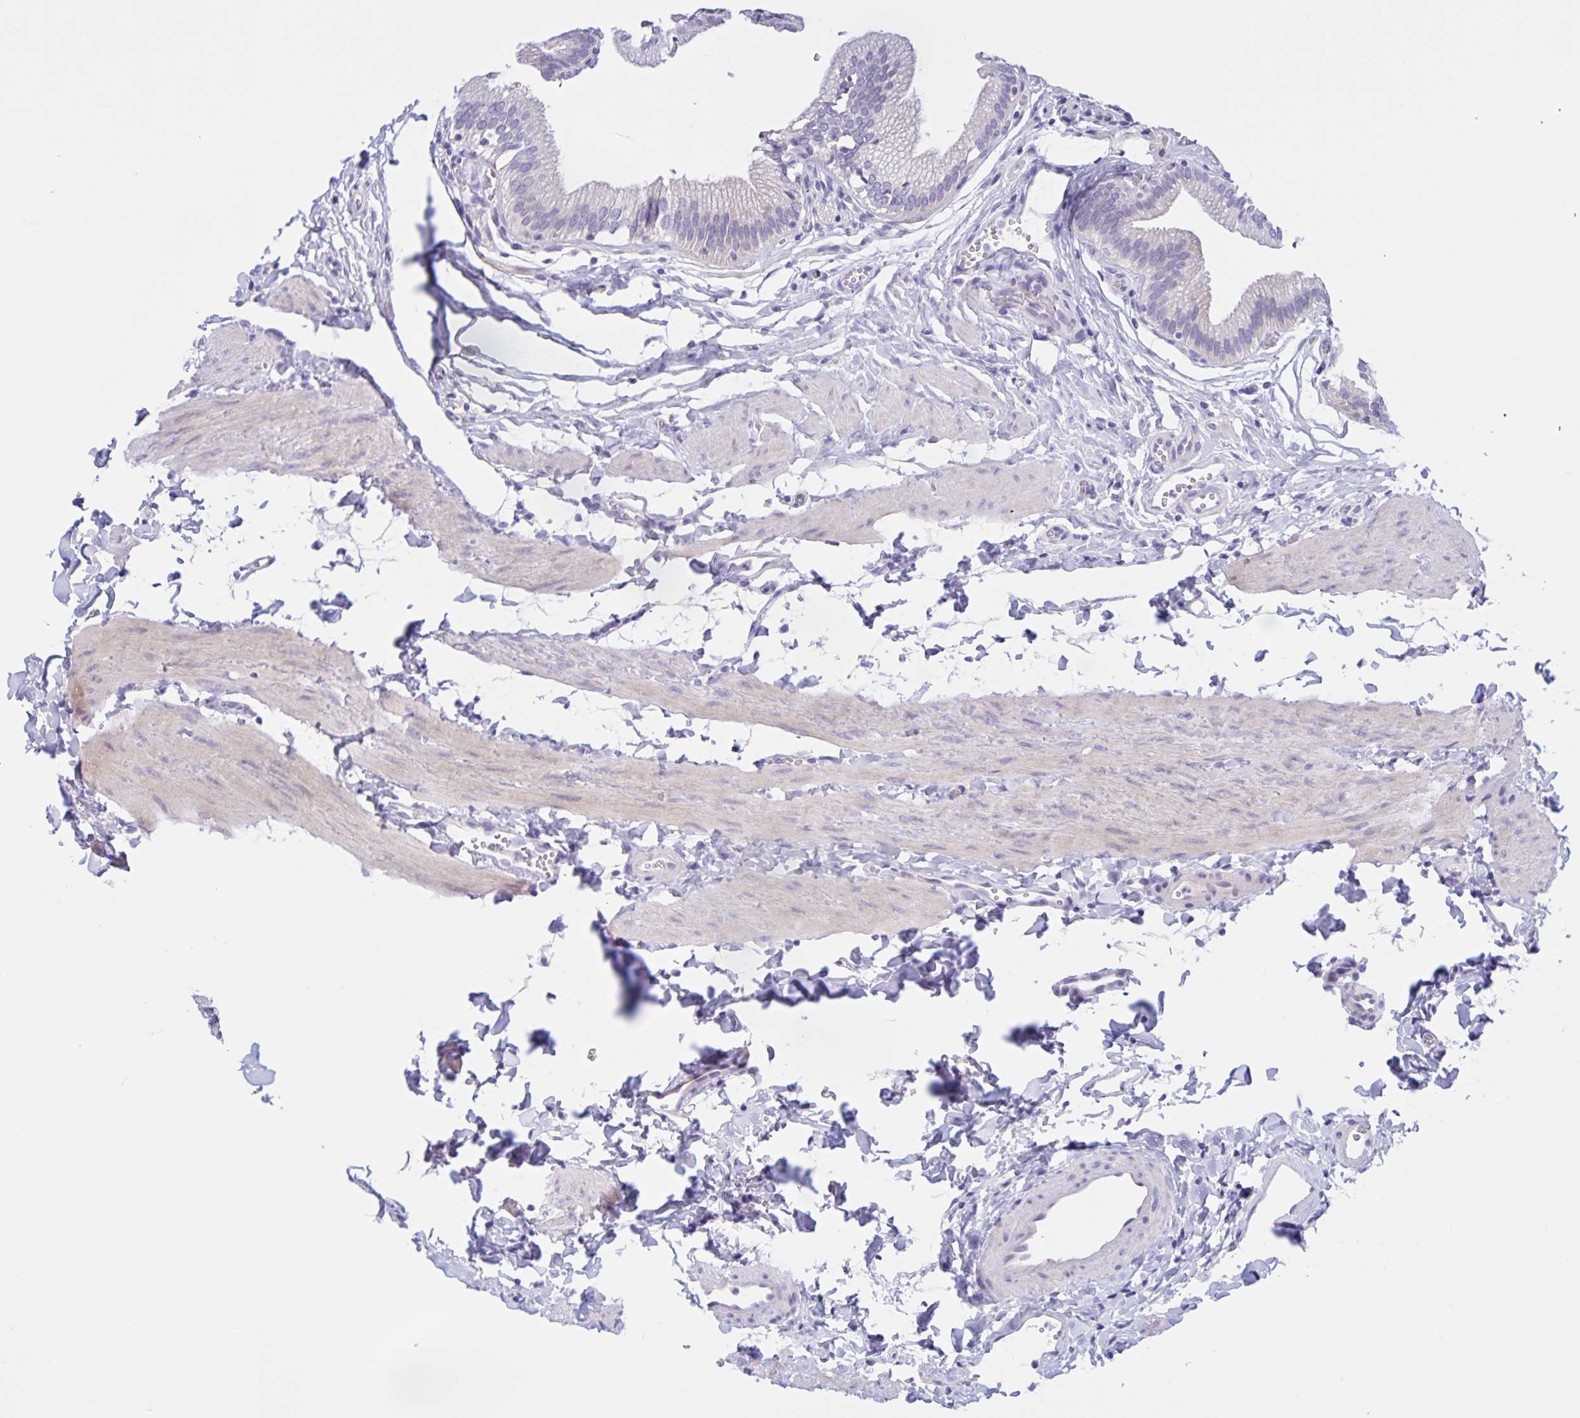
{"staining": {"intensity": "negative", "quantity": "none", "location": "none"}, "tissue": "gallbladder", "cell_type": "Glandular cells", "image_type": "normal", "snomed": [{"axis": "morphology", "description": "Normal tissue, NOS"}, {"axis": "topography", "description": "Gallbladder"}, {"axis": "topography", "description": "Peripheral nerve tissue"}], "caption": "An IHC photomicrograph of normal gallbladder is shown. There is no staining in glandular cells of gallbladder. (DAB (3,3'-diaminobenzidine) IHC visualized using brightfield microscopy, high magnification).", "gene": "DMGDH", "patient": {"sex": "male", "age": 17}}